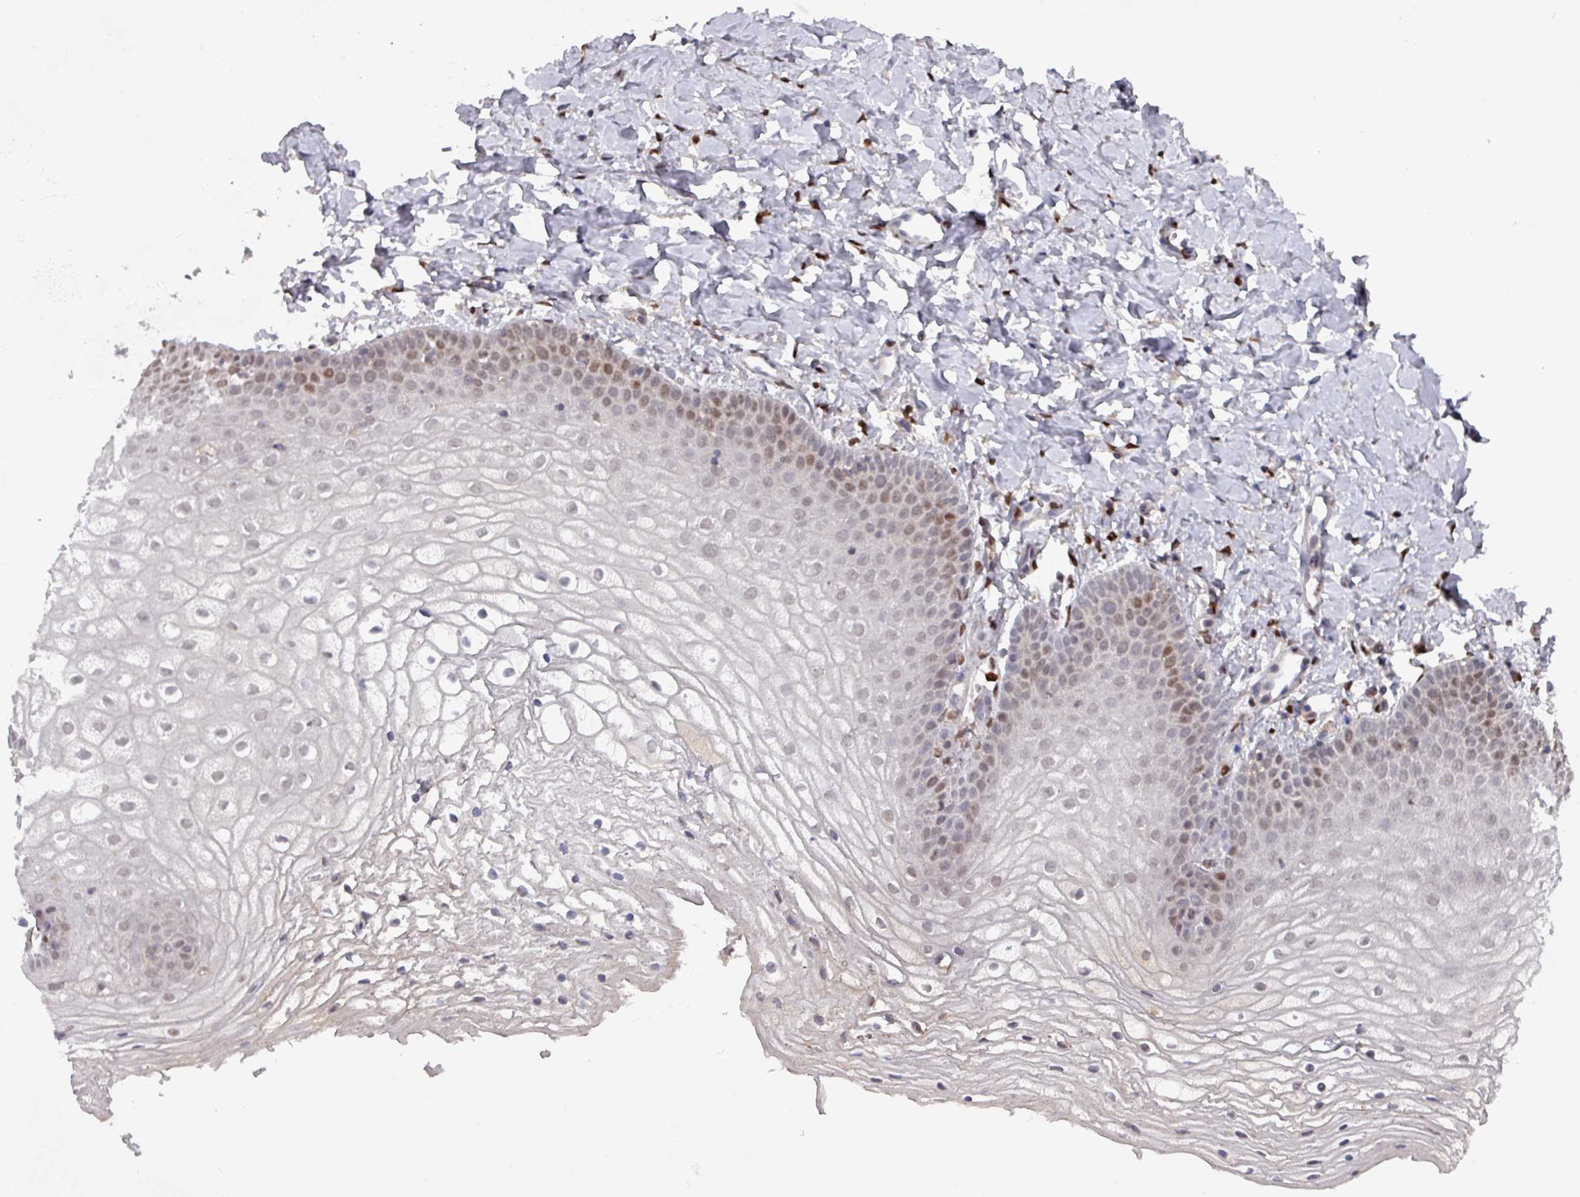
{"staining": {"intensity": "moderate", "quantity": ">75%", "location": "nuclear"}, "tissue": "vagina", "cell_type": "Squamous epithelial cells", "image_type": "normal", "snomed": [{"axis": "morphology", "description": "Normal tissue, NOS"}, {"axis": "topography", "description": "Vagina"}], "caption": "This photomicrograph exhibits immunohistochemistry staining of benign human vagina, with medium moderate nuclear staining in about >75% of squamous epithelial cells.", "gene": "PRRX1", "patient": {"sex": "female", "age": 68}}